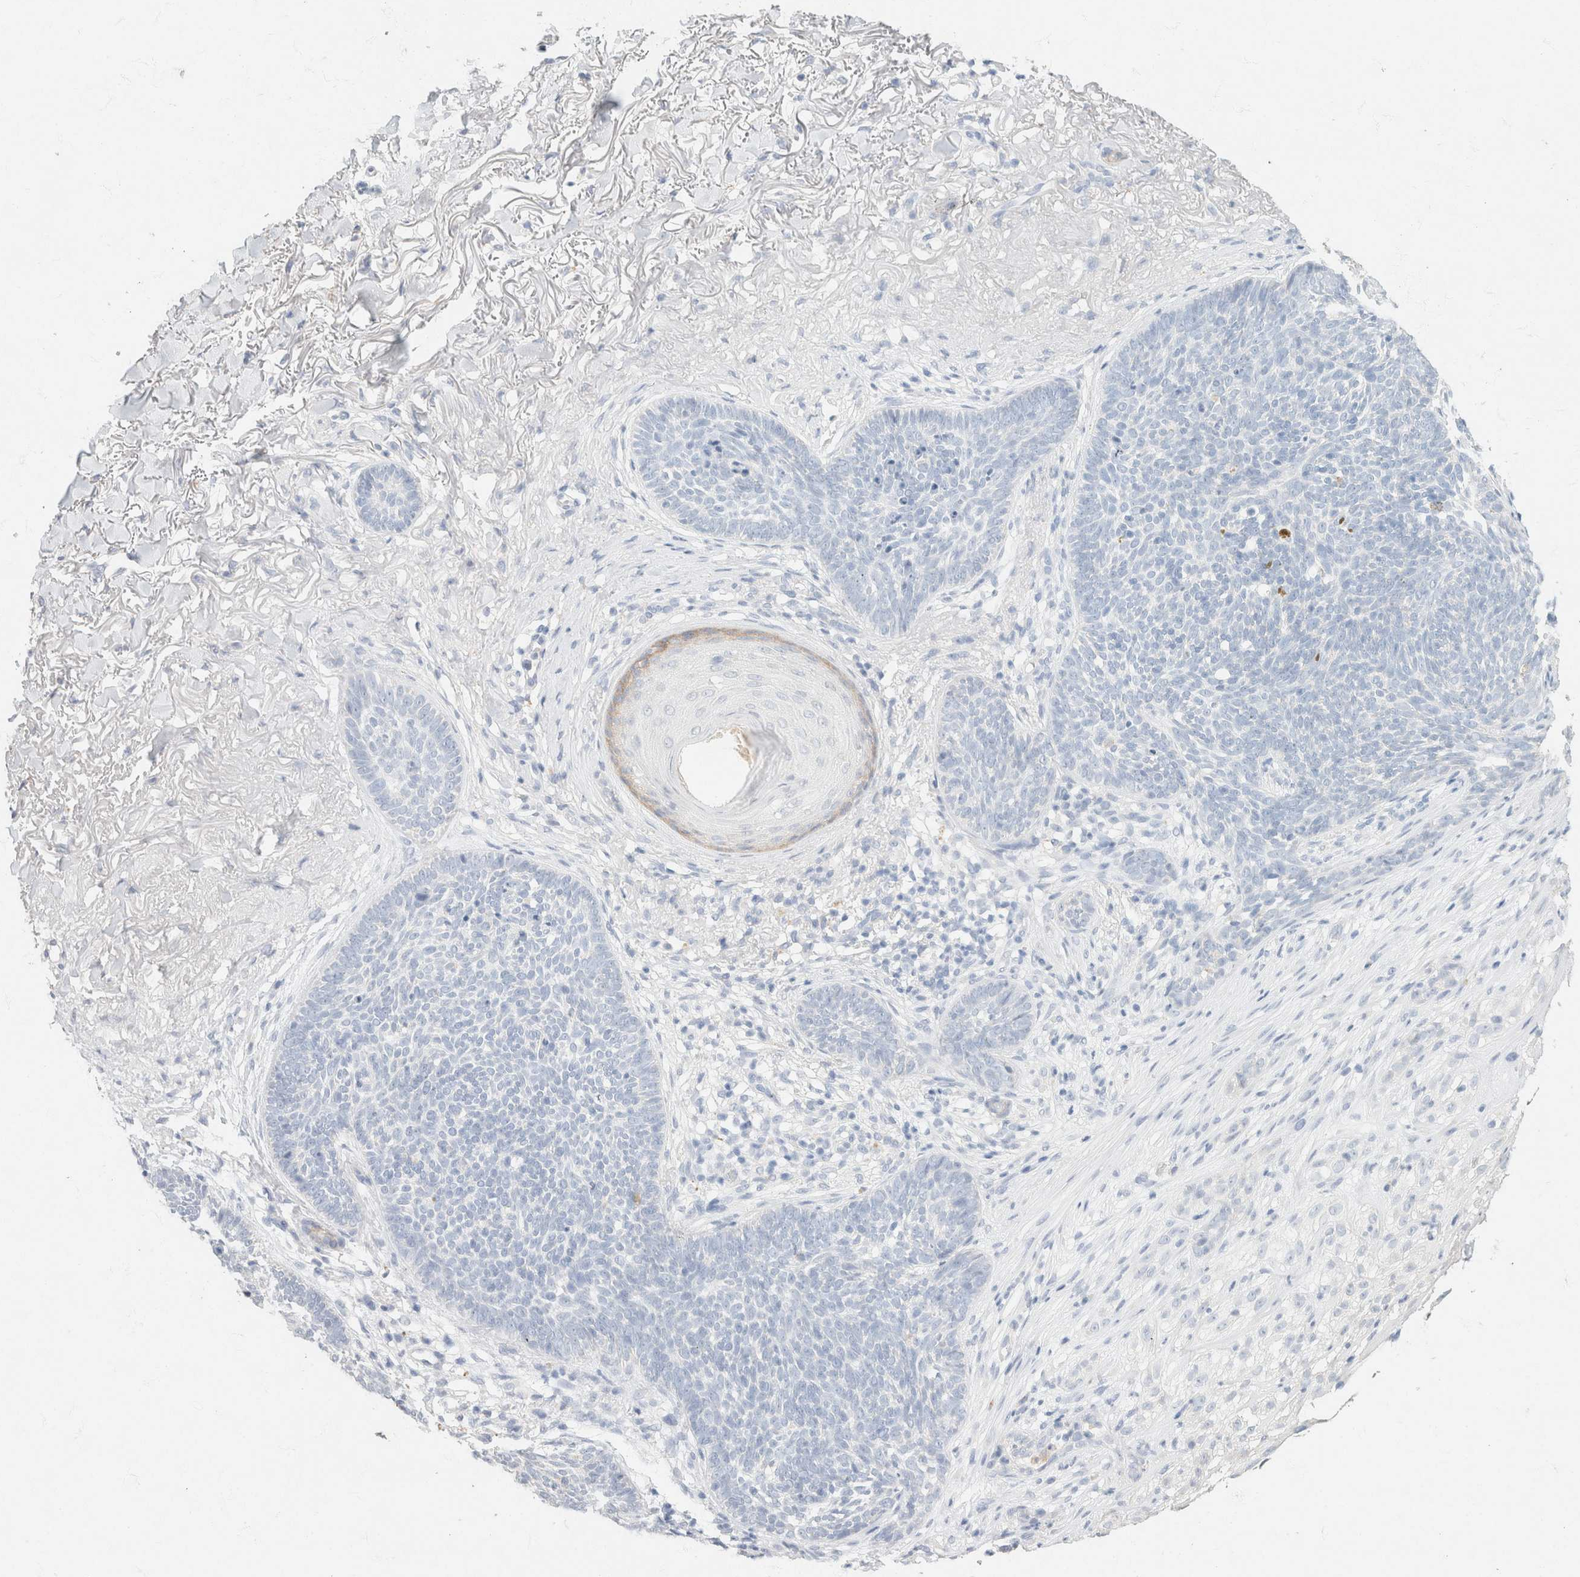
{"staining": {"intensity": "negative", "quantity": "none", "location": "none"}, "tissue": "skin cancer", "cell_type": "Tumor cells", "image_type": "cancer", "snomed": [{"axis": "morphology", "description": "Basal cell carcinoma"}, {"axis": "topography", "description": "Skin"}], "caption": "DAB (3,3'-diaminobenzidine) immunohistochemical staining of skin cancer shows no significant expression in tumor cells. (DAB (3,3'-diaminobenzidine) immunohistochemistry (IHC), high magnification).", "gene": "CA12", "patient": {"sex": "female", "age": 70}}